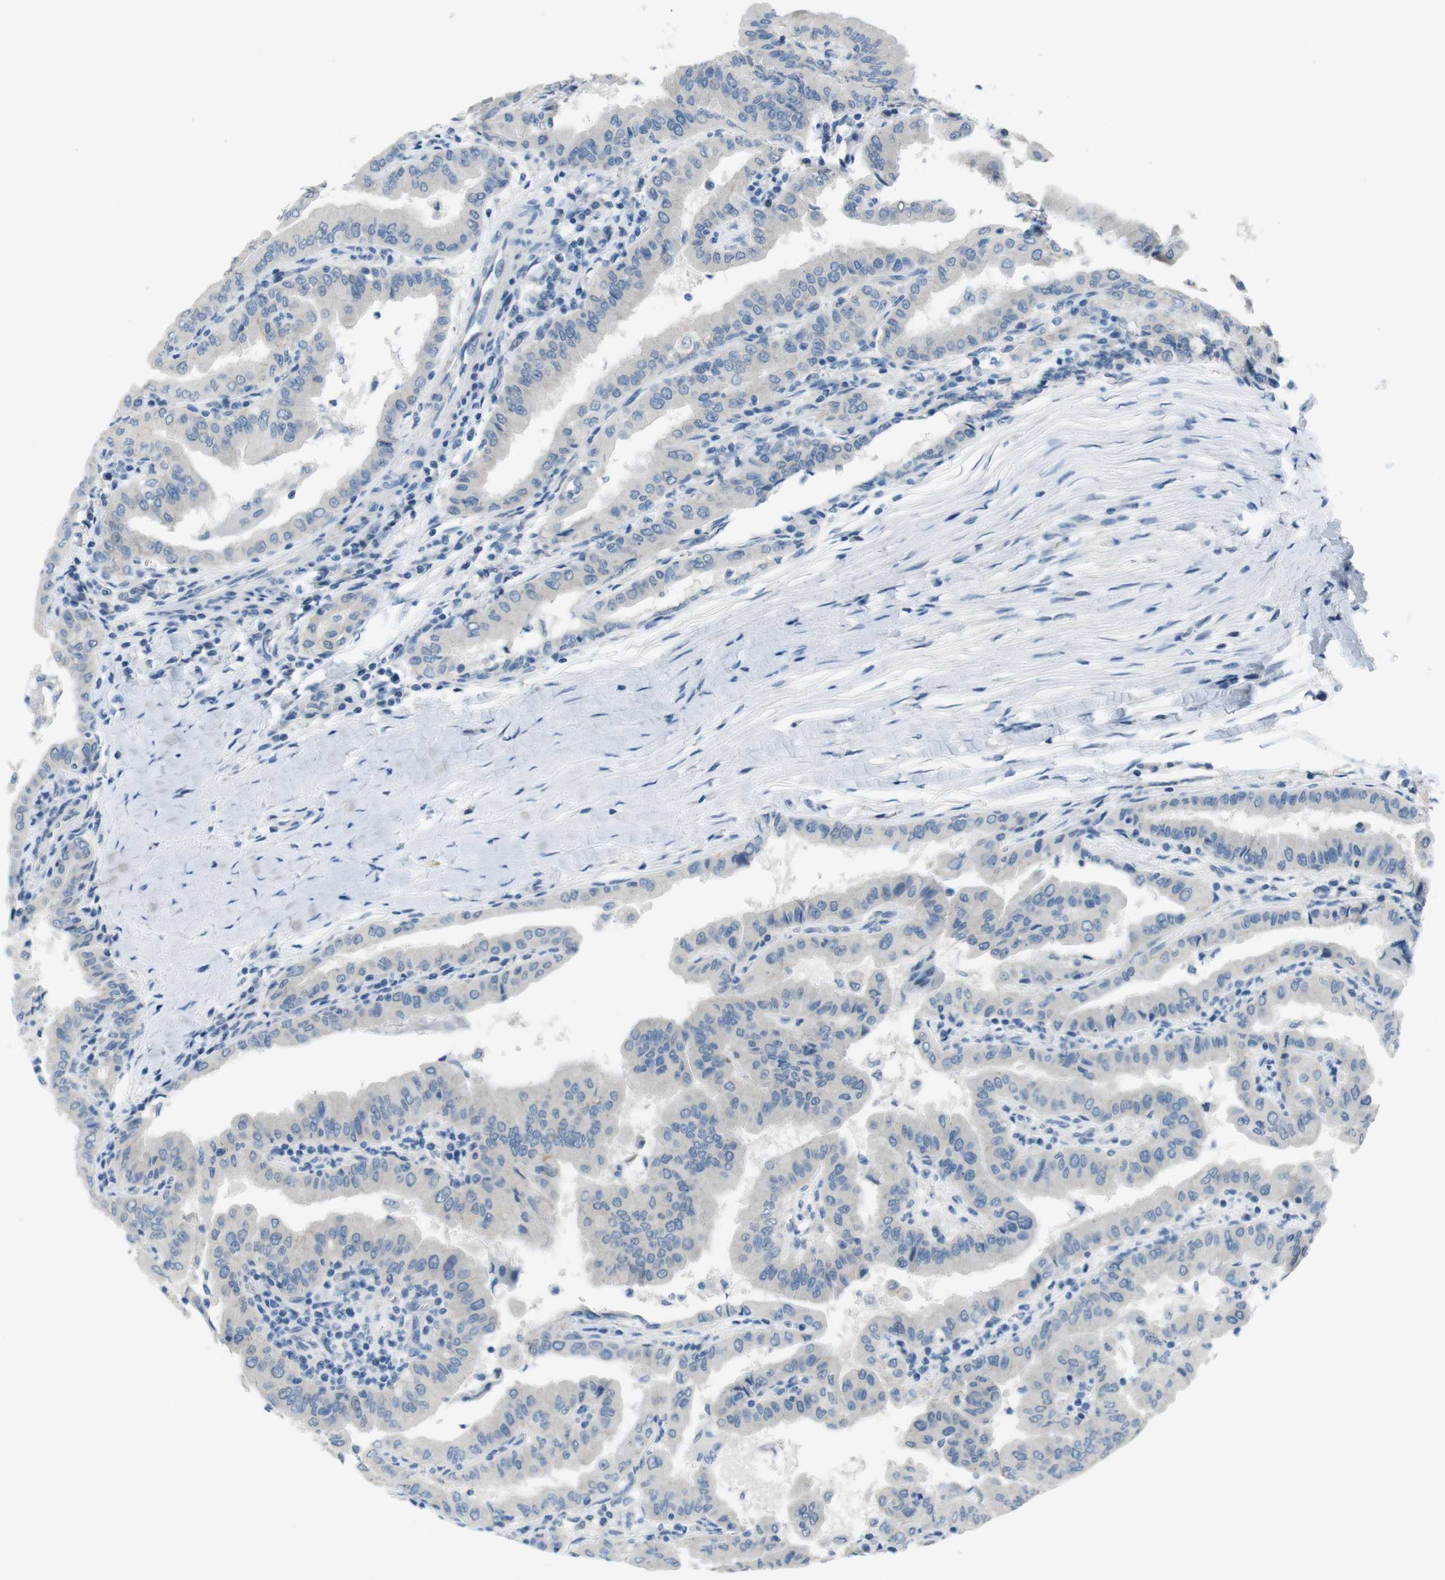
{"staining": {"intensity": "negative", "quantity": "none", "location": "none"}, "tissue": "thyroid cancer", "cell_type": "Tumor cells", "image_type": "cancer", "snomed": [{"axis": "morphology", "description": "Papillary adenocarcinoma, NOS"}, {"axis": "topography", "description": "Thyroid gland"}], "caption": "Immunohistochemistry (IHC) histopathology image of human thyroid cancer stained for a protein (brown), which exhibits no staining in tumor cells.", "gene": "HRH2", "patient": {"sex": "male", "age": 33}}